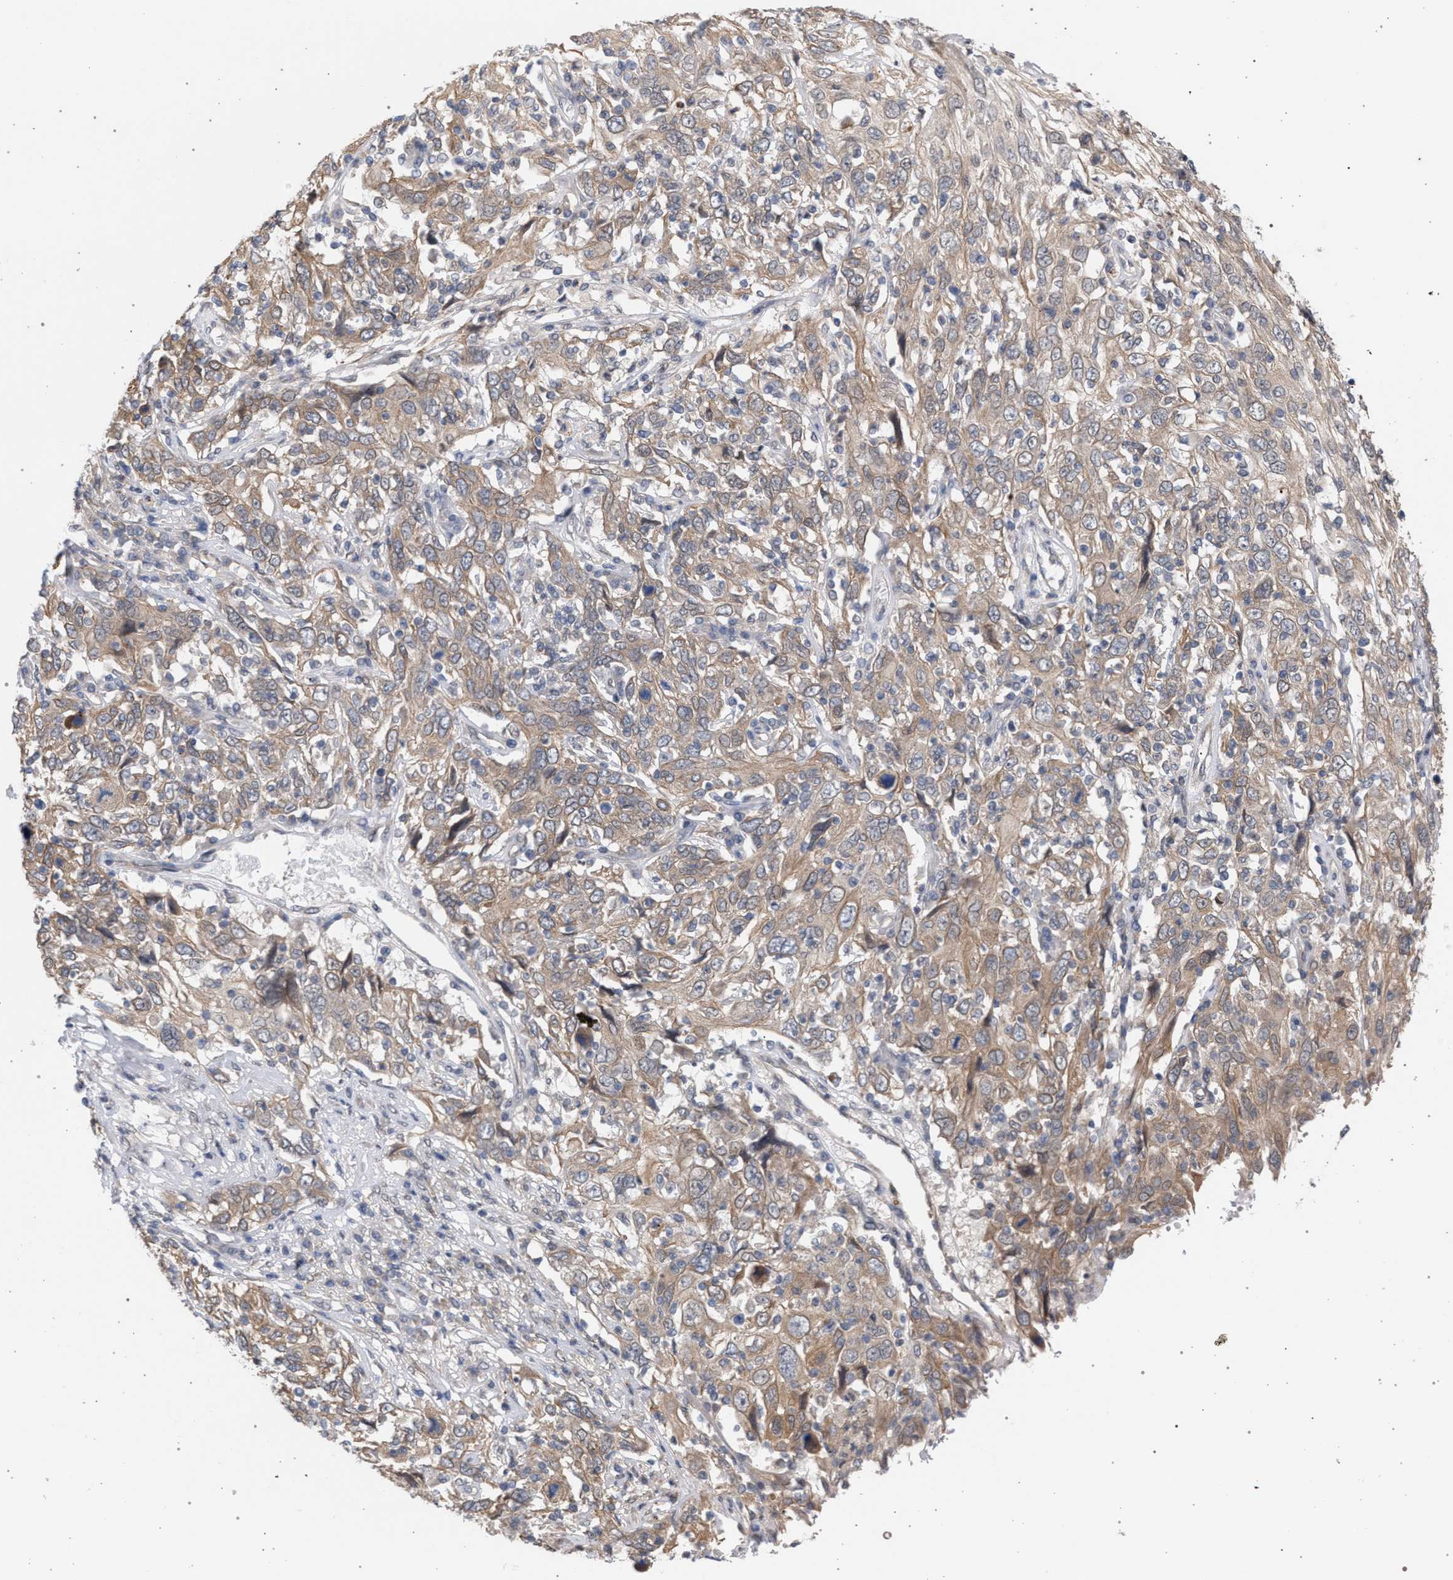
{"staining": {"intensity": "moderate", "quantity": ">75%", "location": "cytoplasmic/membranous"}, "tissue": "cervical cancer", "cell_type": "Tumor cells", "image_type": "cancer", "snomed": [{"axis": "morphology", "description": "Squamous cell carcinoma, NOS"}, {"axis": "topography", "description": "Cervix"}], "caption": "IHC photomicrograph of cervical cancer (squamous cell carcinoma) stained for a protein (brown), which shows medium levels of moderate cytoplasmic/membranous positivity in approximately >75% of tumor cells.", "gene": "ARPC5L", "patient": {"sex": "female", "age": 46}}